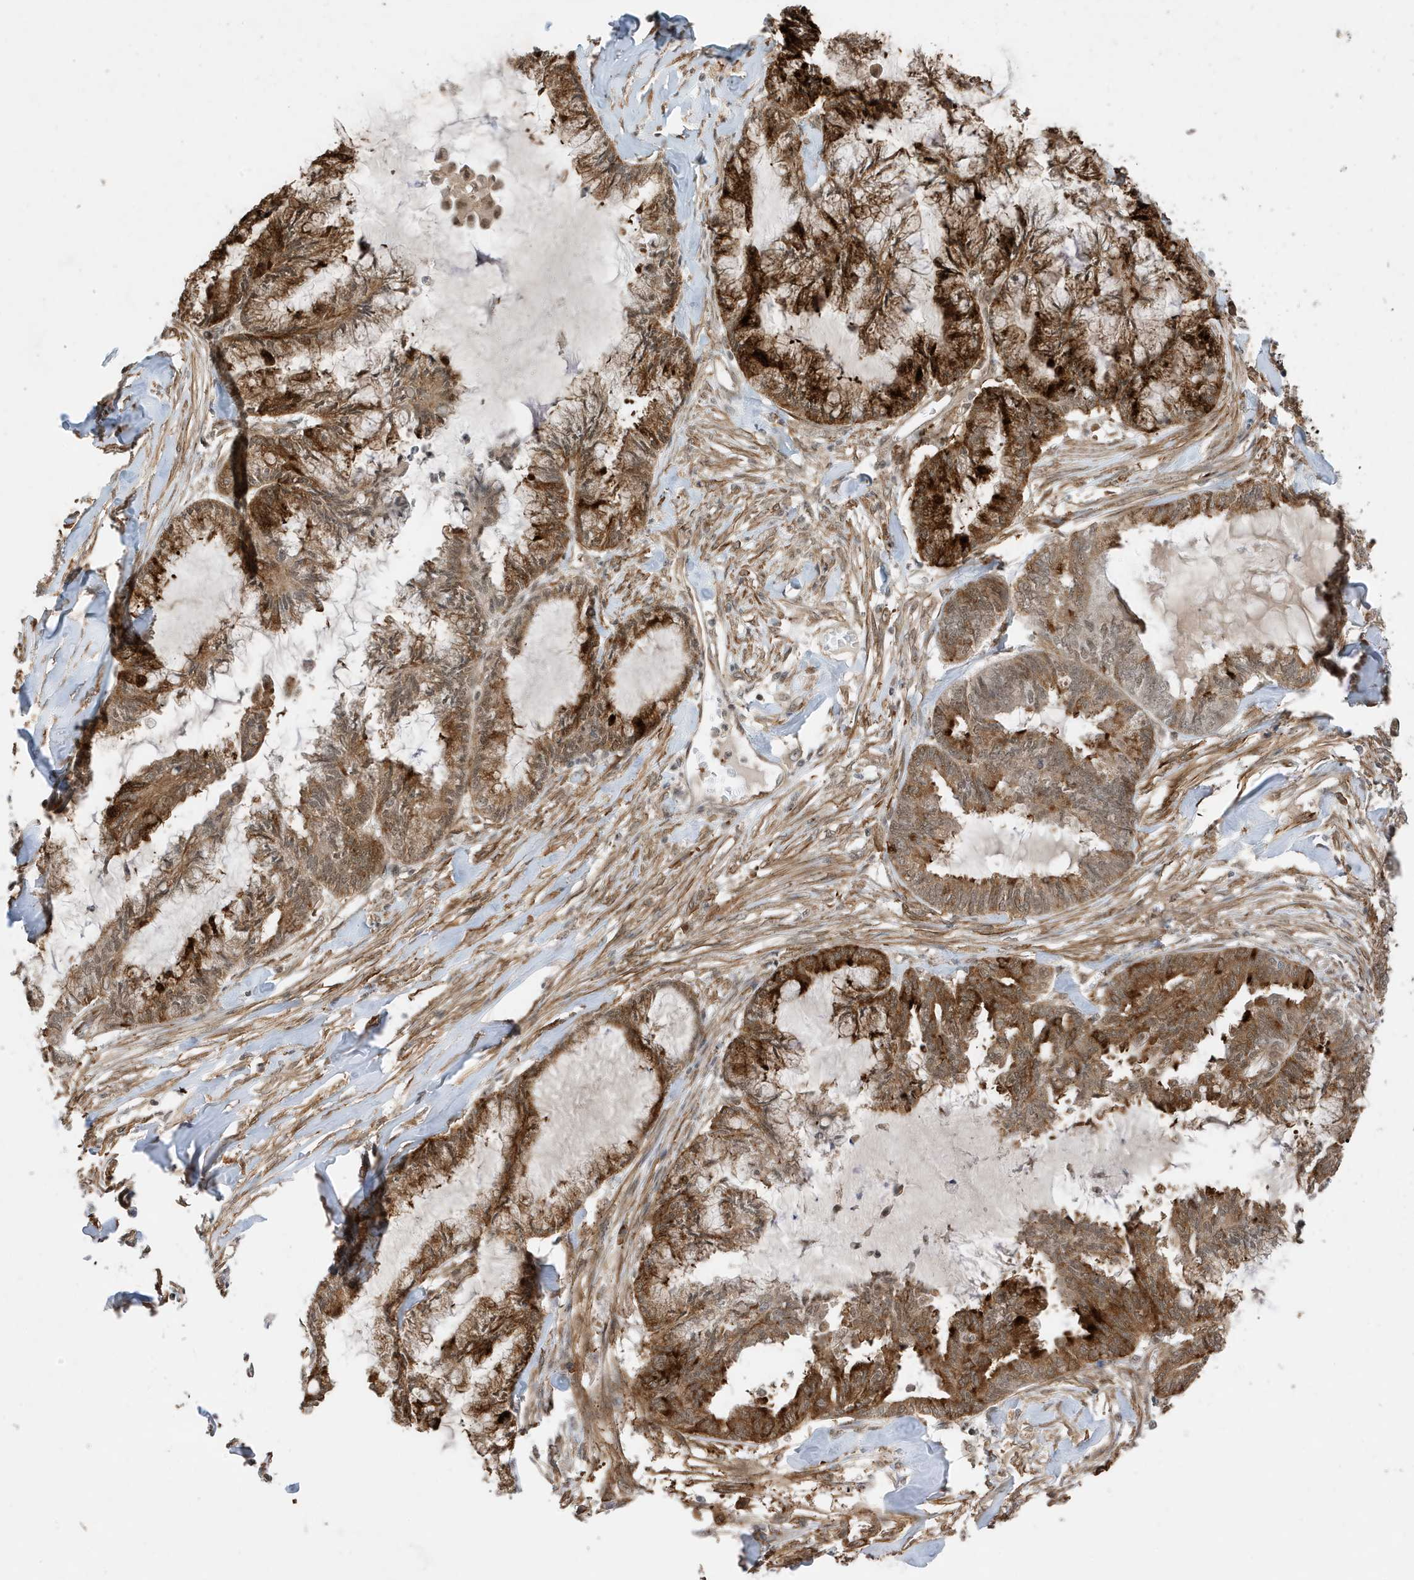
{"staining": {"intensity": "strong", "quantity": "25%-75%", "location": "cytoplasmic/membranous"}, "tissue": "endometrial cancer", "cell_type": "Tumor cells", "image_type": "cancer", "snomed": [{"axis": "morphology", "description": "Adenocarcinoma, NOS"}, {"axis": "topography", "description": "Endometrium"}], "caption": "Protein staining by immunohistochemistry (IHC) demonstrates strong cytoplasmic/membranous staining in about 25%-75% of tumor cells in endometrial adenocarcinoma.", "gene": "MAST3", "patient": {"sex": "female", "age": 86}}